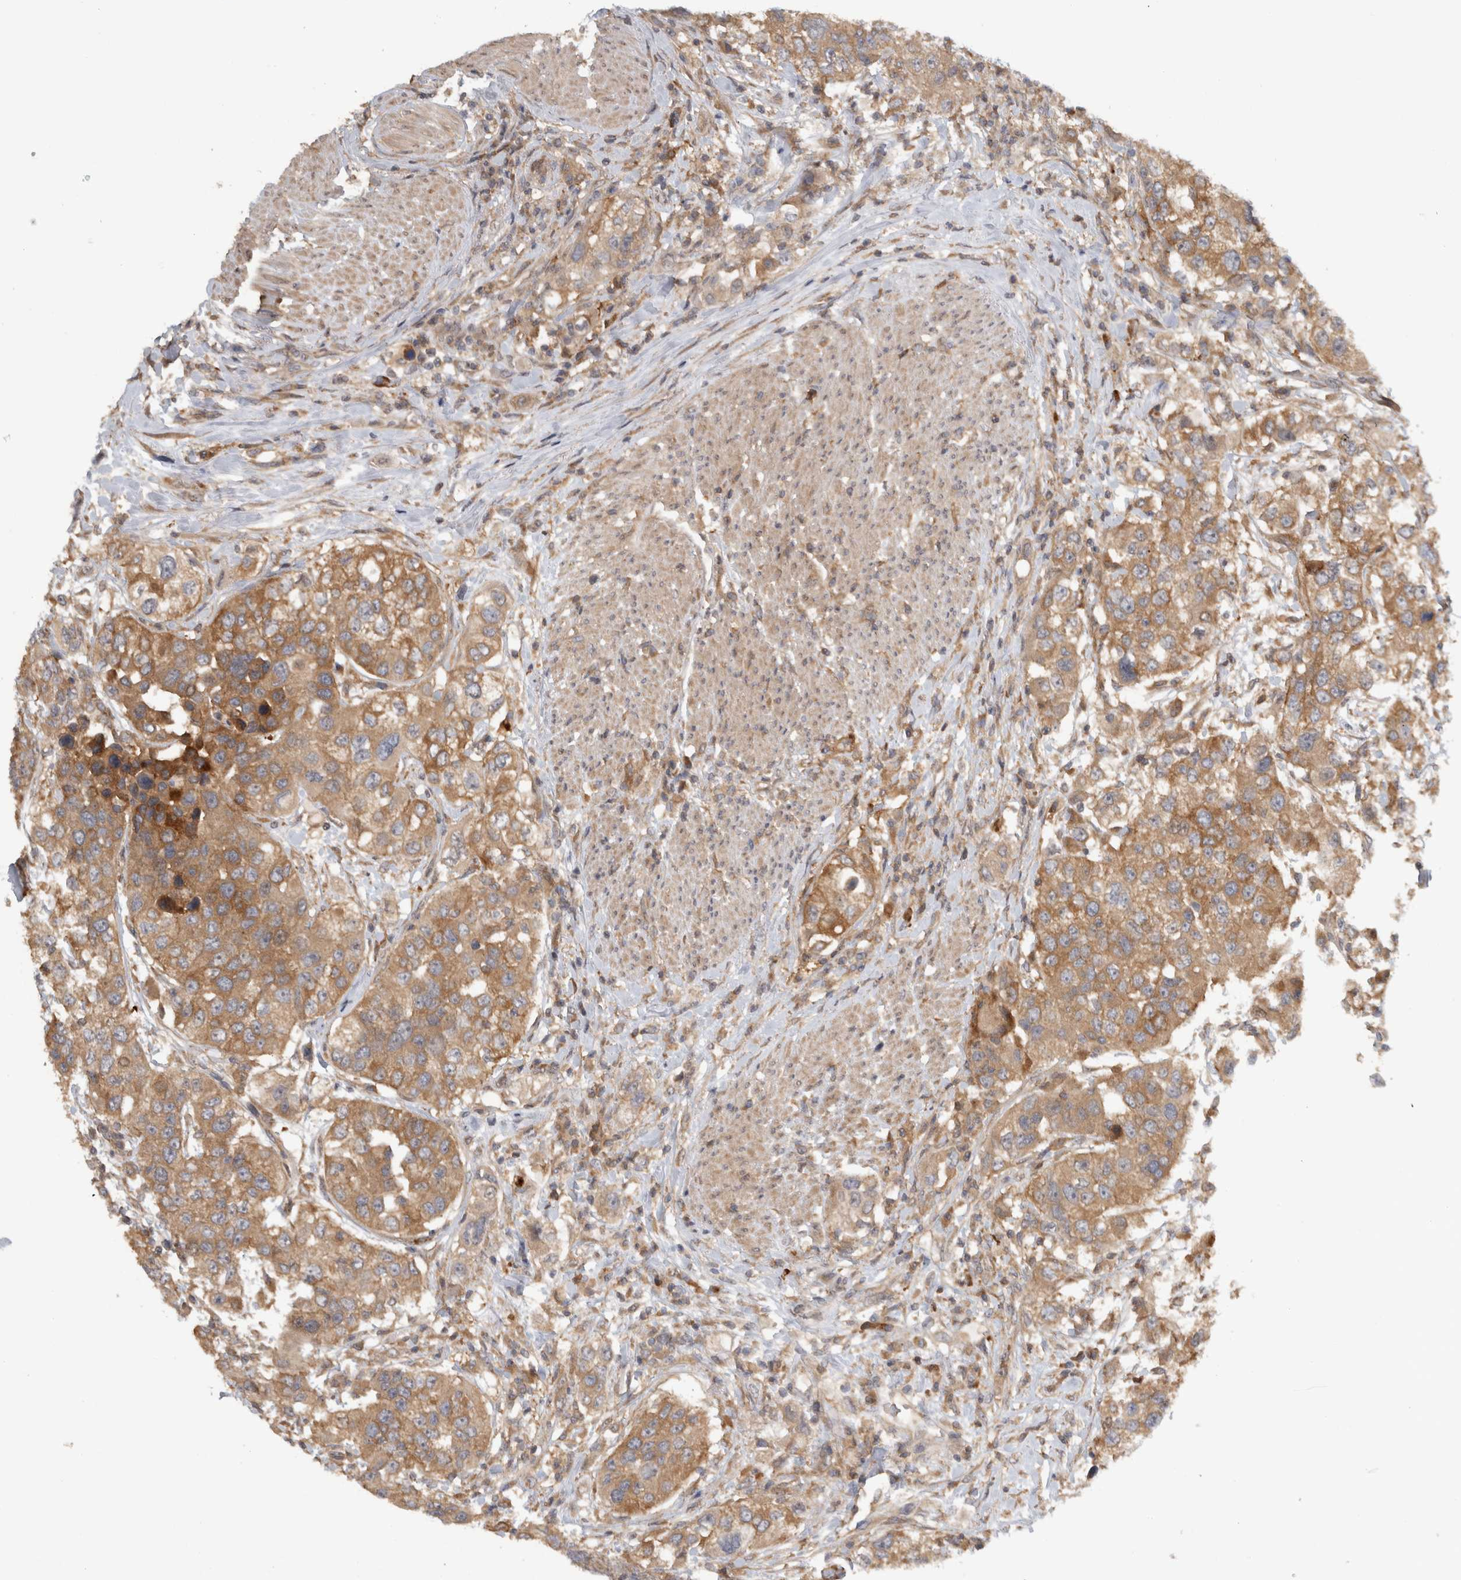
{"staining": {"intensity": "moderate", "quantity": ">75%", "location": "cytoplasmic/membranous"}, "tissue": "urothelial cancer", "cell_type": "Tumor cells", "image_type": "cancer", "snomed": [{"axis": "morphology", "description": "Urothelial carcinoma, High grade"}, {"axis": "topography", "description": "Urinary bladder"}], "caption": "A high-resolution photomicrograph shows immunohistochemistry (IHC) staining of high-grade urothelial carcinoma, which shows moderate cytoplasmic/membranous staining in about >75% of tumor cells. (Brightfield microscopy of DAB IHC at high magnification).", "gene": "VEPH1", "patient": {"sex": "female", "age": 80}}